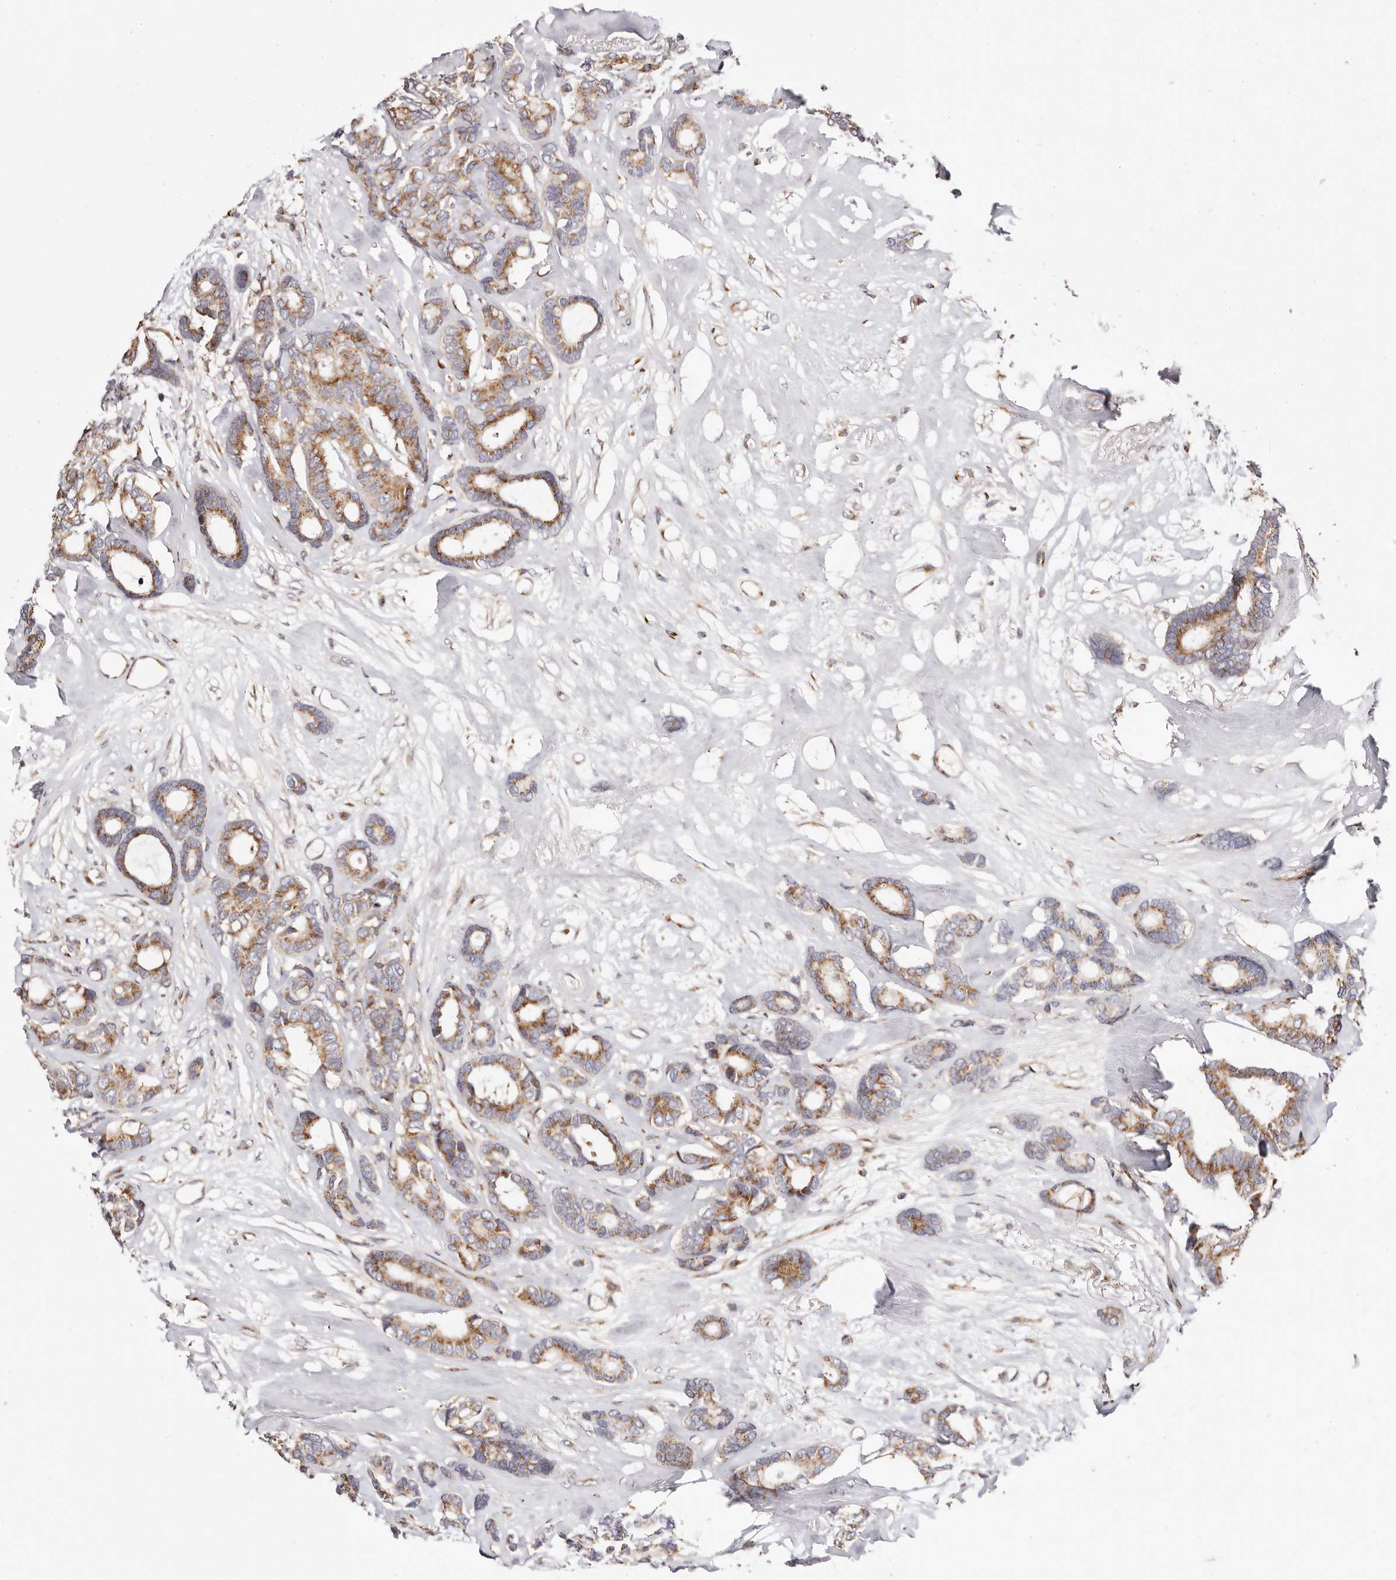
{"staining": {"intensity": "moderate", "quantity": ">75%", "location": "cytoplasmic/membranous"}, "tissue": "breast cancer", "cell_type": "Tumor cells", "image_type": "cancer", "snomed": [{"axis": "morphology", "description": "Duct carcinoma"}, {"axis": "topography", "description": "Breast"}], "caption": "Immunohistochemical staining of breast cancer demonstrates medium levels of moderate cytoplasmic/membranous protein expression in approximately >75% of tumor cells.", "gene": "MAPK6", "patient": {"sex": "female", "age": 87}}